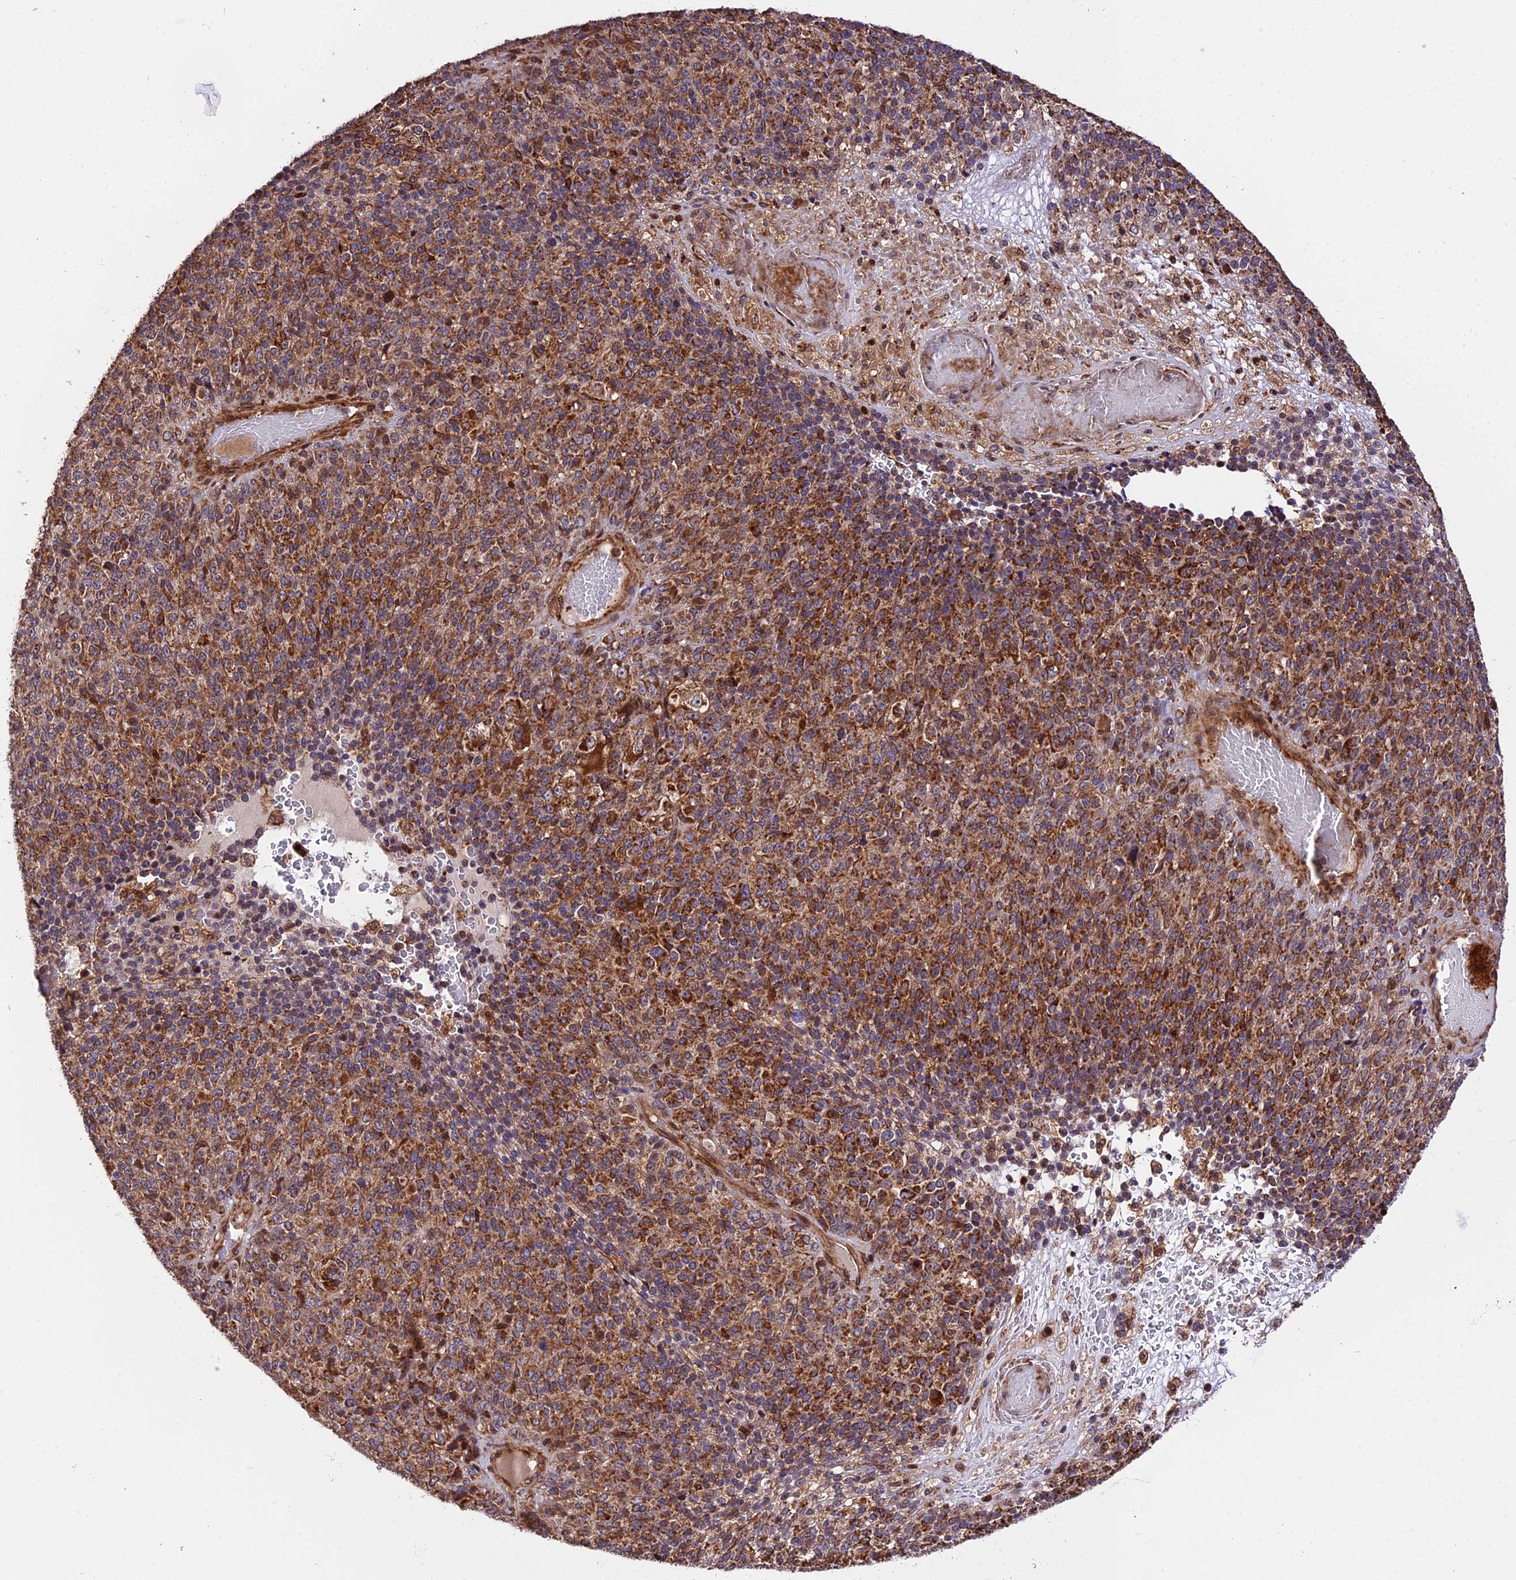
{"staining": {"intensity": "moderate", "quantity": ">75%", "location": "cytoplasmic/membranous"}, "tissue": "melanoma", "cell_type": "Tumor cells", "image_type": "cancer", "snomed": [{"axis": "morphology", "description": "Malignant melanoma, Metastatic site"}, {"axis": "topography", "description": "Brain"}], "caption": "This micrograph reveals immunohistochemistry (IHC) staining of malignant melanoma (metastatic site), with medium moderate cytoplasmic/membranous positivity in approximately >75% of tumor cells.", "gene": "HERPUD1", "patient": {"sex": "female", "age": 56}}